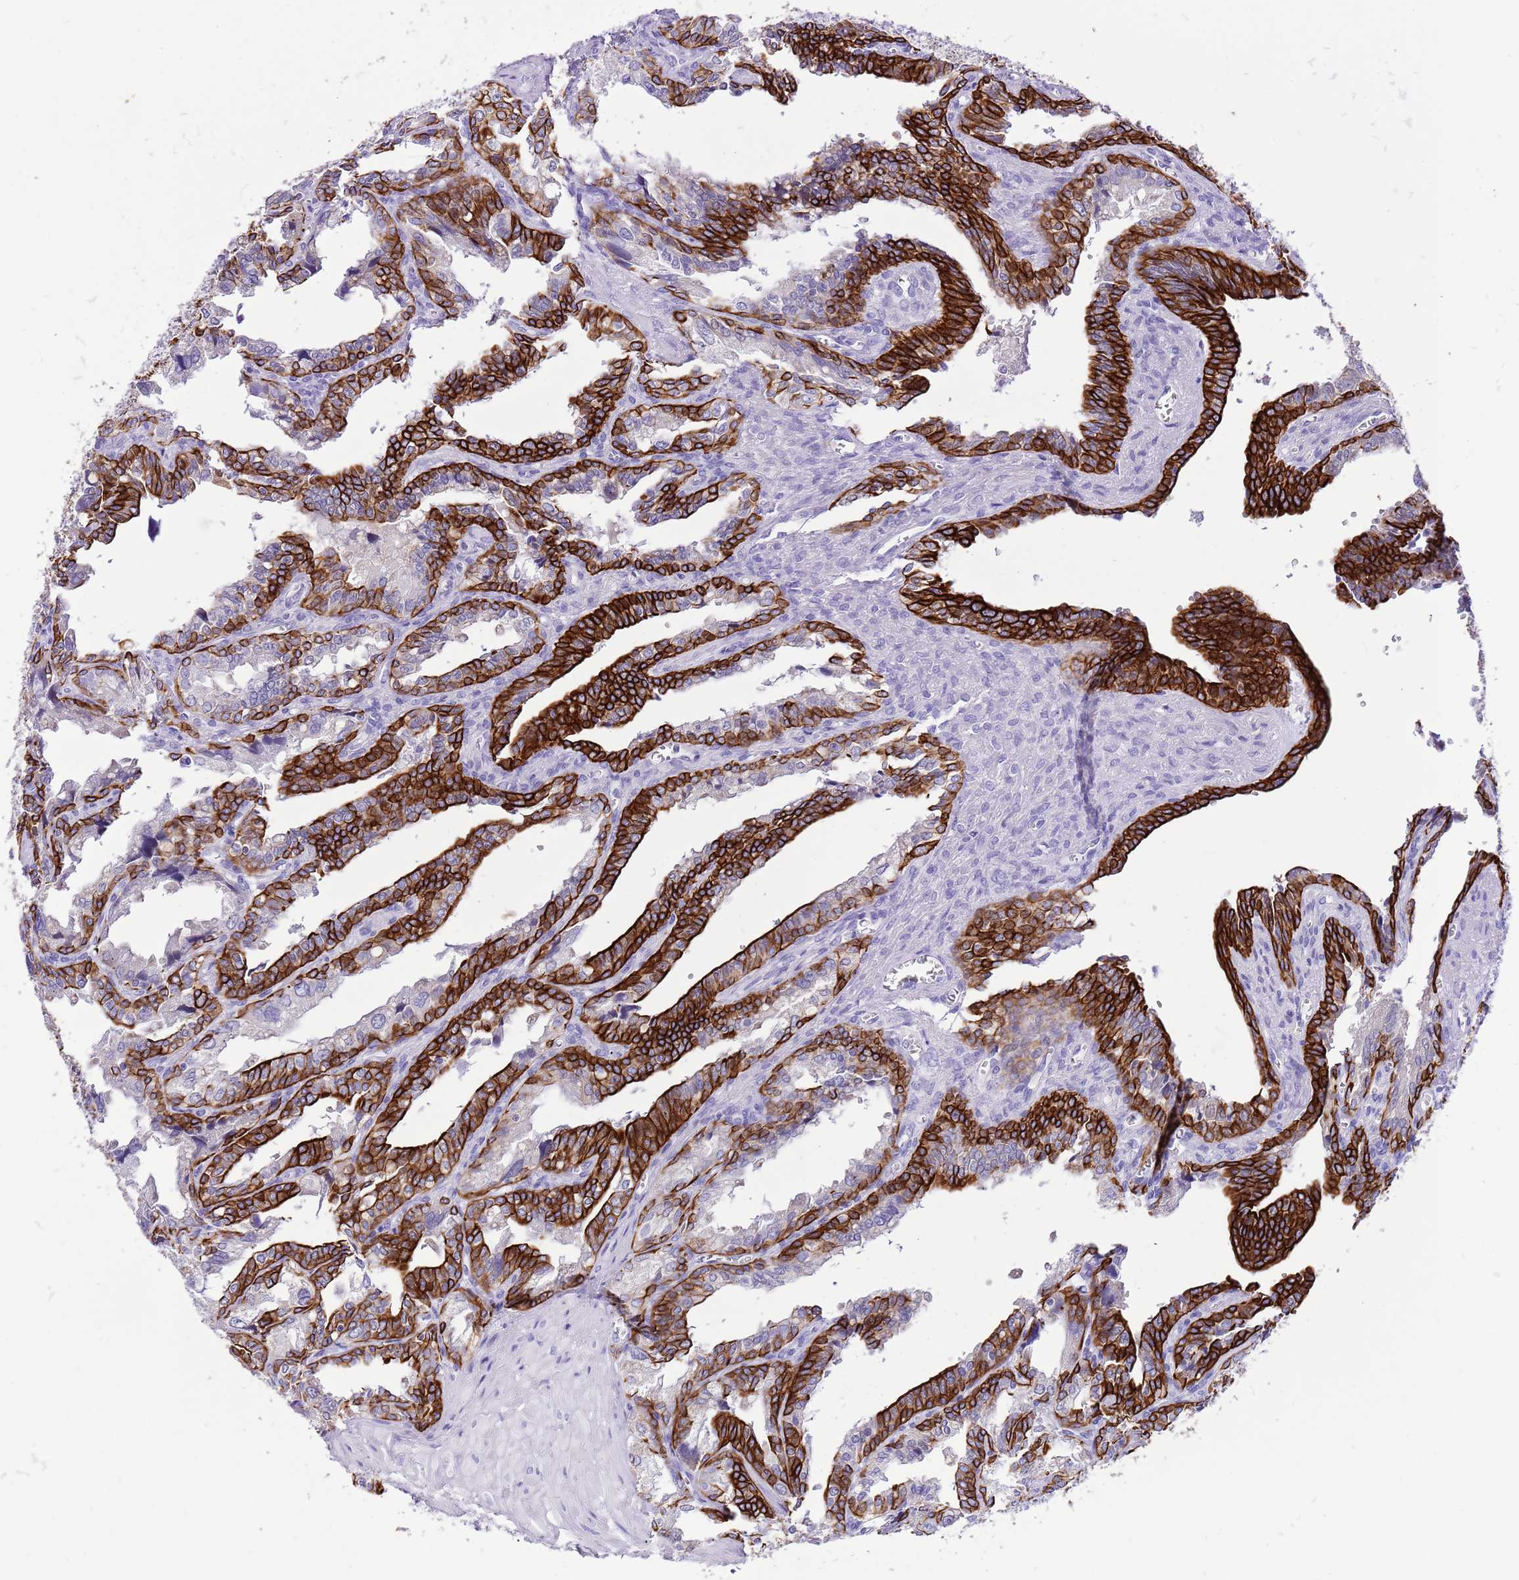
{"staining": {"intensity": "strong", "quantity": ">75%", "location": "cytoplasmic/membranous"}, "tissue": "seminal vesicle", "cell_type": "Glandular cells", "image_type": "normal", "snomed": [{"axis": "morphology", "description": "Normal tissue, NOS"}, {"axis": "topography", "description": "Seminal veicle"}], "caption": "A high amount of strong cytoplasmic/membranous staining is identified in about >75% of glandular cells in benign seminal vesicle.", "gene": "R3HDM4", "patient": {"sex": "male", "age": 67}}